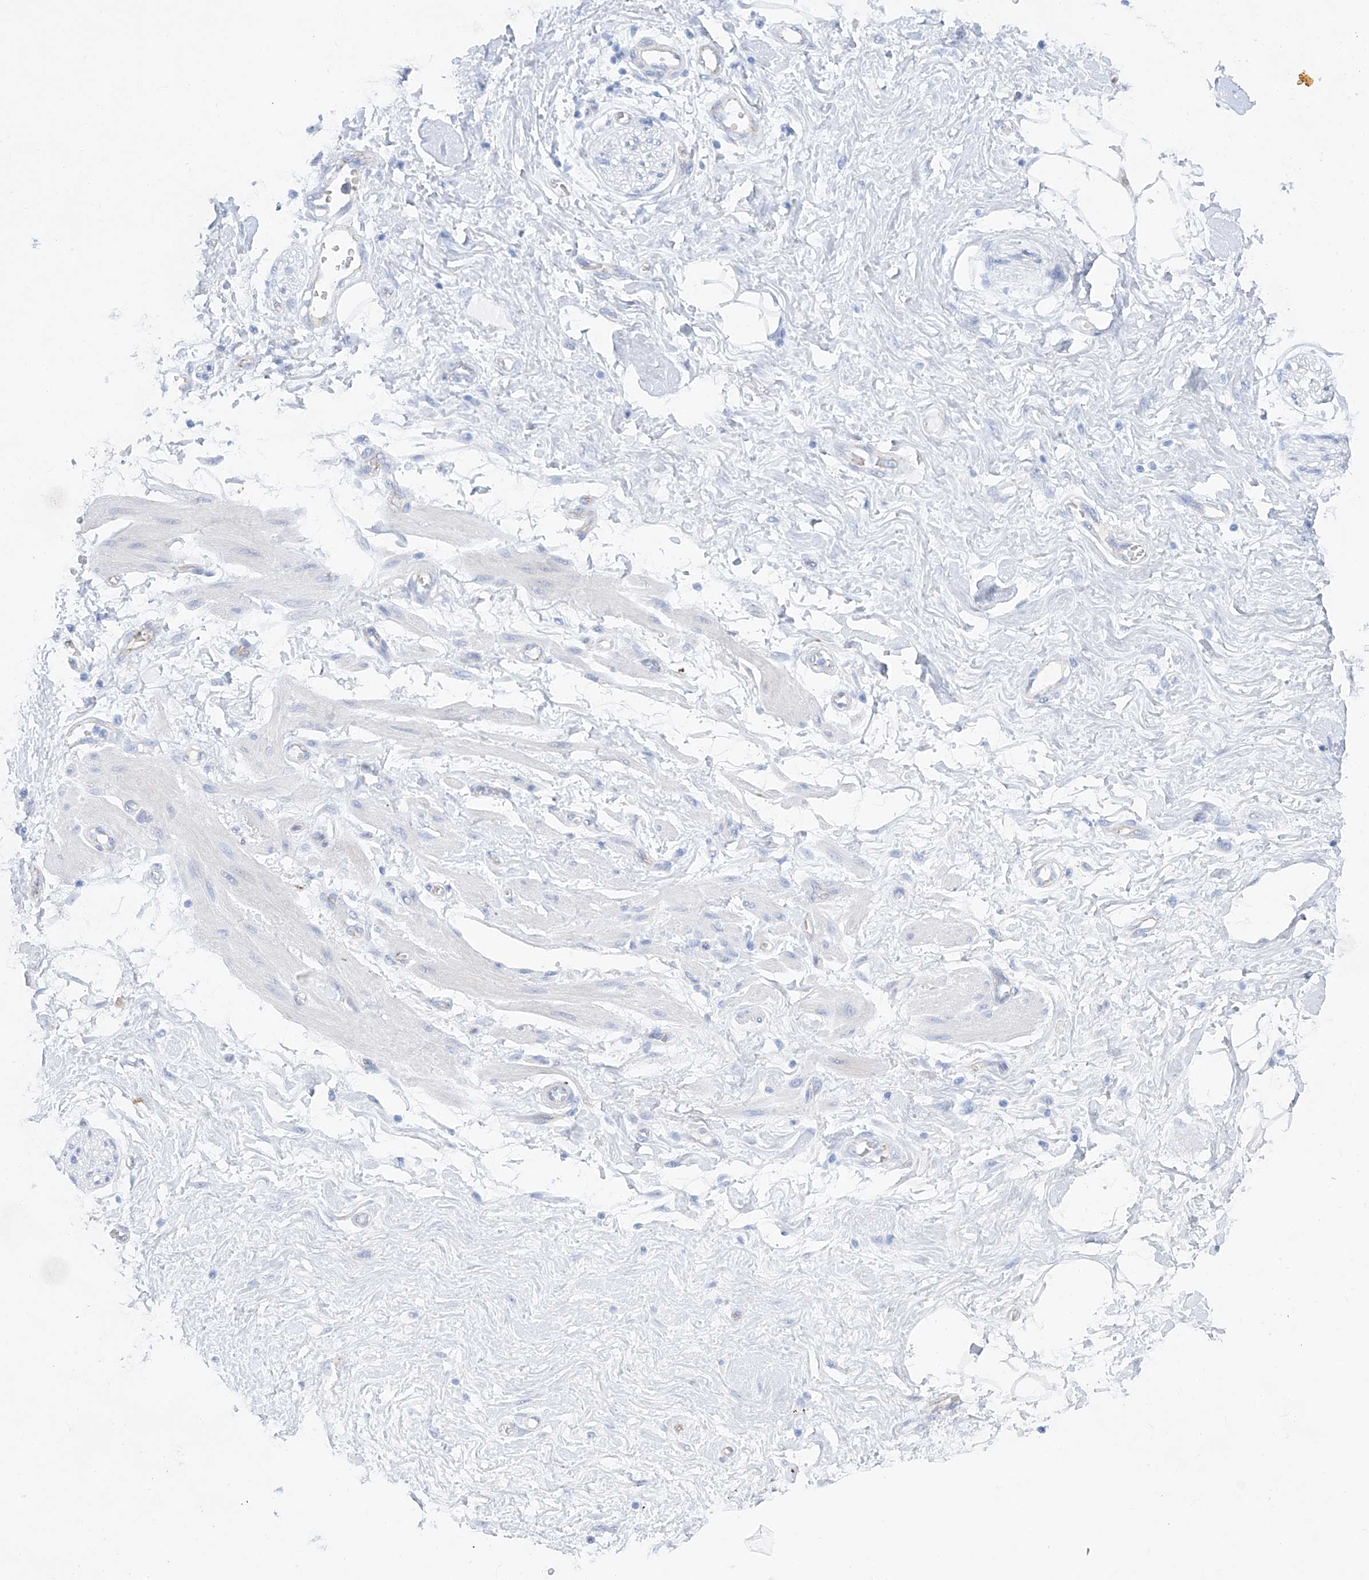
{"staining": {"intensity": "negative", "quantity": "none", "location": "none"}, "tissue": "adipose tissue", "cell_type": "Adipocytes", "image_type": "normal", "snomed": [{"axis": "morphology", "description": "Normal tissue, NOS"}, {"axis": "morphology", "description": "Adenocarcinoma, NOS"}, {"axis": "topography", "description": "Pancreas"}, {"axis": "topography", "description": "Peripheral nerve tissue"}], "caption": "Protein analysis of normal adipose tissue demonstrates no significant expression in adipocytes. (Brightfield microscopy of DAB IHC at high magnification).", "gene": "MAGI1", "patient": {"sex": "male", "age": 59}}